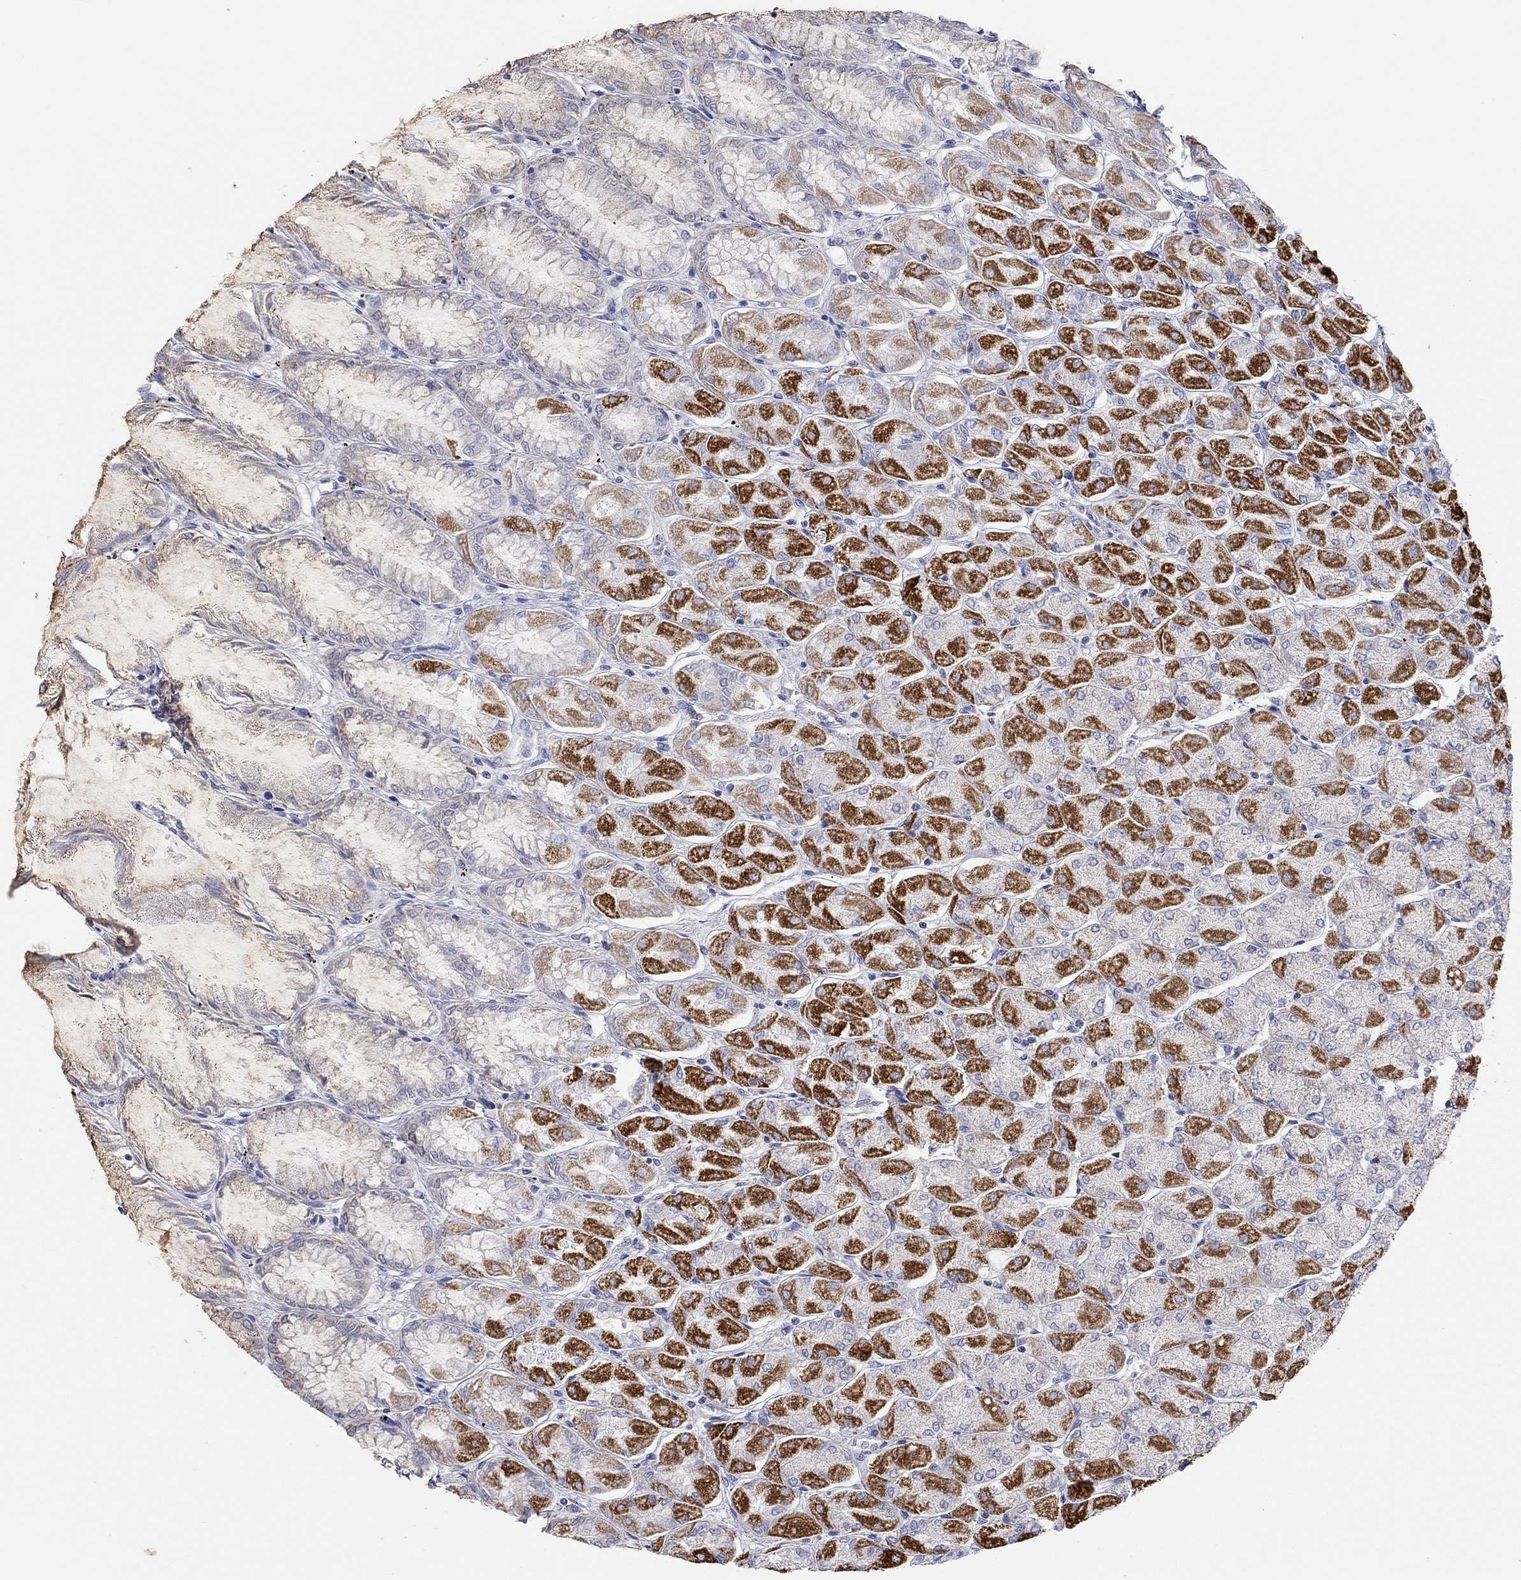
{"staining": {"intensity": "strong", "quantity": "25%-75%", "location": "cytoplasmic/membranous"}, "tissue": "stomach", "cell_type": "Glandular cells", "image_type": "normal", "snomed": [{"axis": "morphology", "description": "Normal tissue, NOS"}, {"axis": "topography", "description": "Stomach, upper"}], "caption": "Stomach stained with DAB (3,3'-diaminobenzidine) immunohistochemistry displays high levels of strong cytoplasmic/membranous expression in about 25%-75% of glandular cells. The staining was performed using DAB to visualize the protein expression in brown, while the nuclei were stained in blue with hematoxylin (Magnification: 20x).", "gene": "RCAN1", "patient": {"sex": "male", "age": 60}}